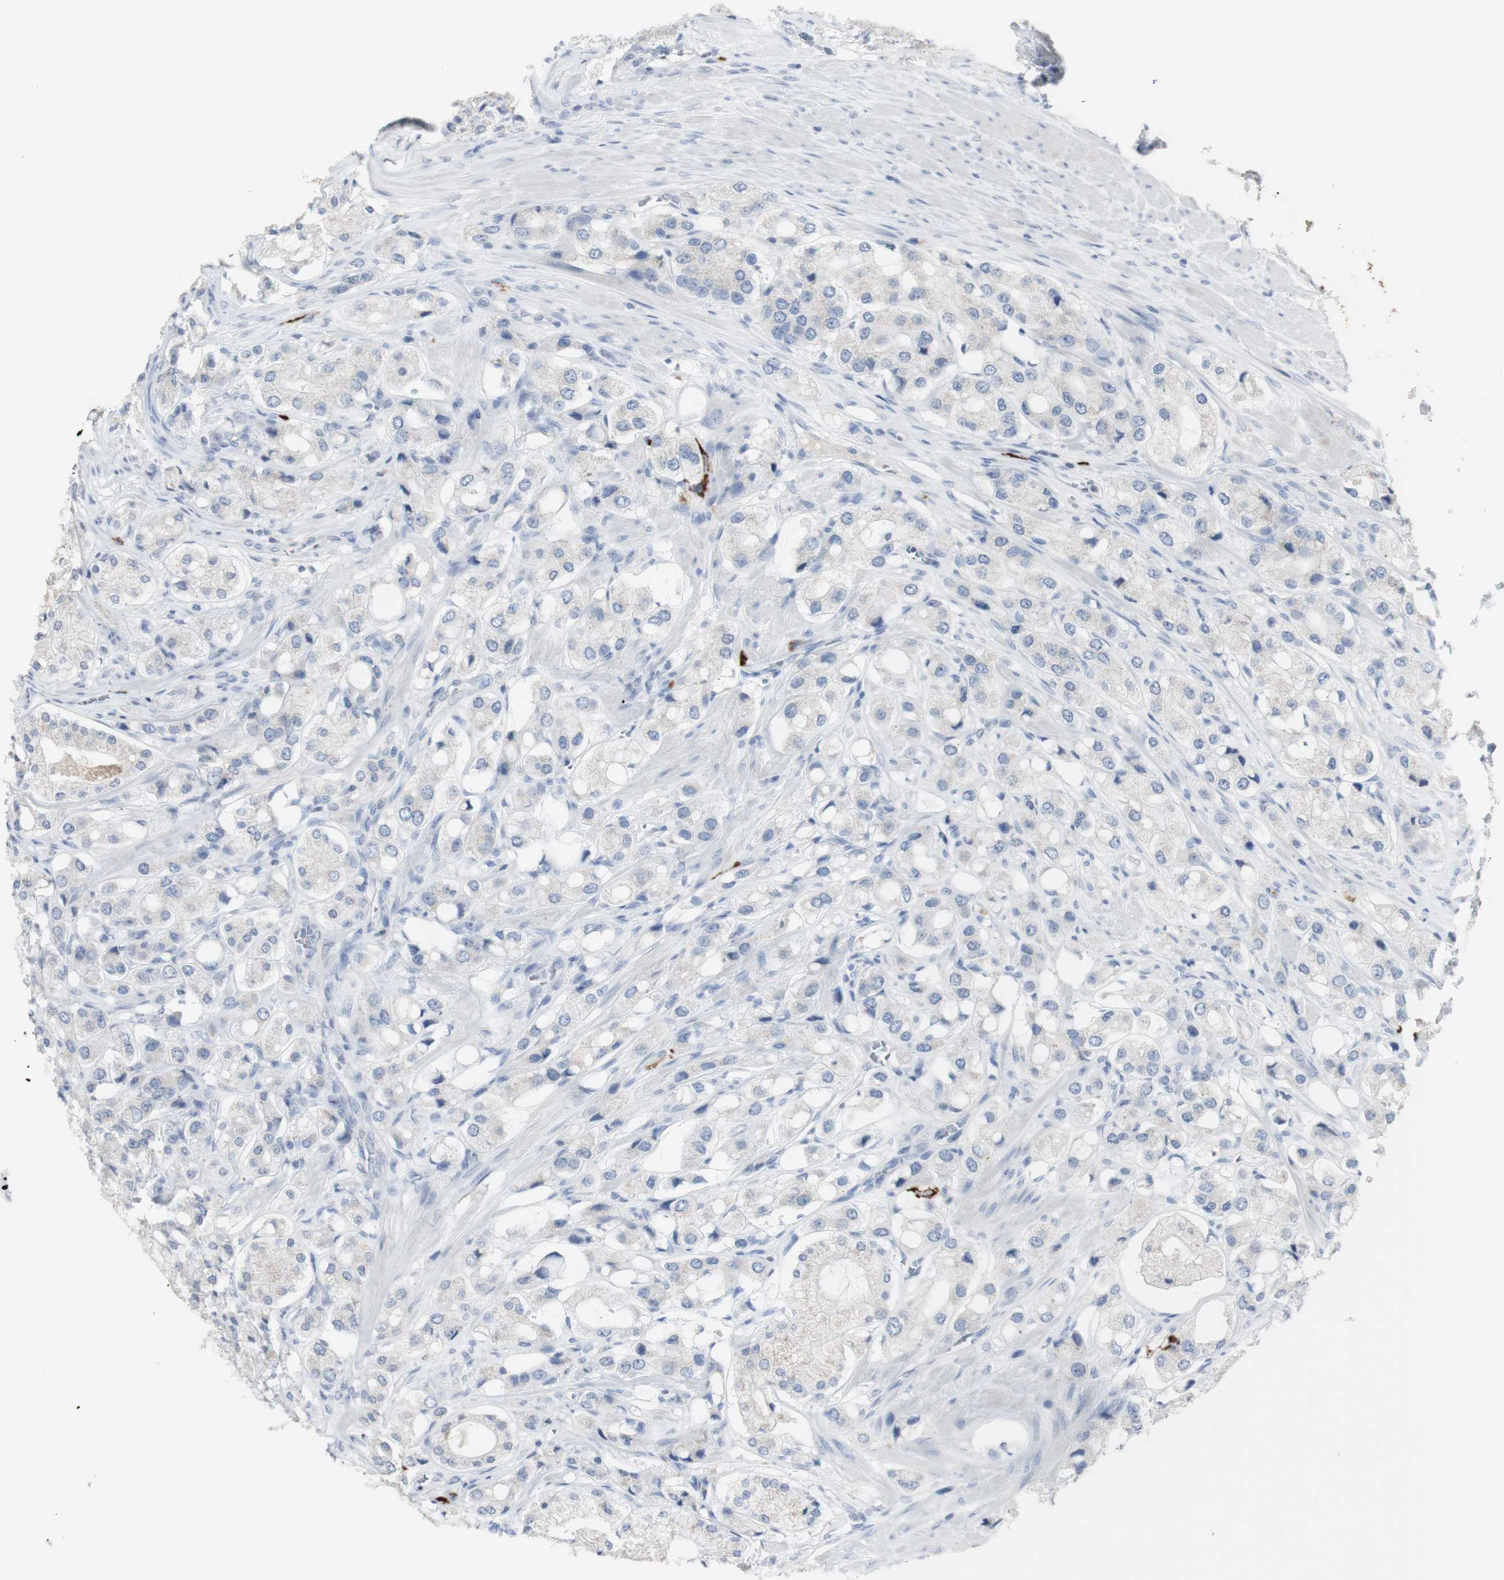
{"staining": {"intensity": "negative", "quantity": "none", "location": "none"}, "tissue": "prostate cancer", "cell_type": "Tumor cells", "image_type": "cancer", "snomed": [{"axis": "morphology", "description": "Adenocarcinoma, High grade"}, {"axis": "topography", "description": "Prostate"}], "caption": "IHC photomicrograph of high-grade adenocarcinoma (prostate) stained for a protein (brown), which demonstrates no expression in tumor cells.", "gene": "CD207", "patient": {"sex": "male", "age": 65}}